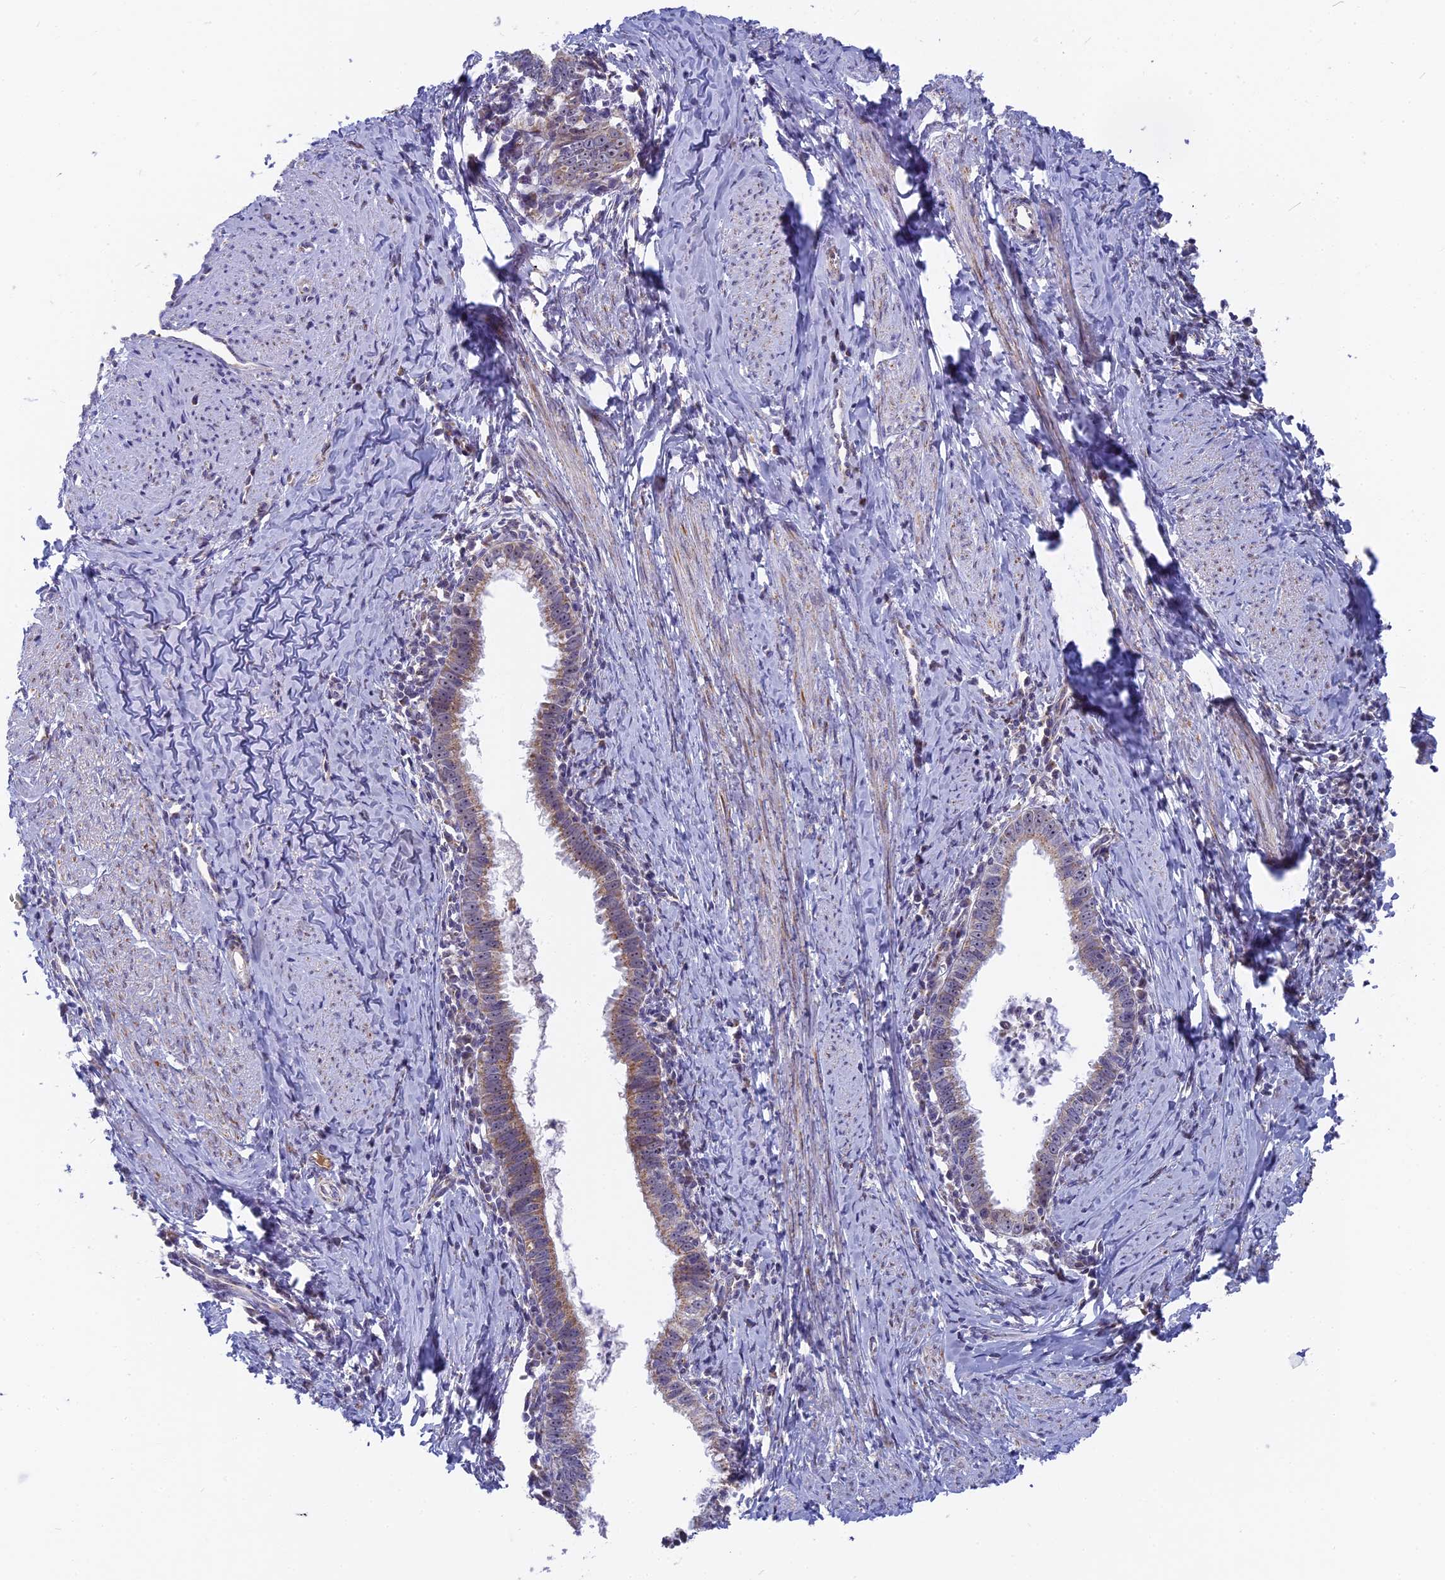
{"staining": {"intensity": "weak", "quantity": ">75%", "location": "cytoplasmic/membranous"}, "tissue": "cervical cancer", "cell_type": "Tumor cells", "image_type": "cancer", "snomed": [{"axis": "morphology", "description": "Adenocarcinoma, NOS"}, {"axis": "topography", "description": "Cervix"}], "caption": "Immunohistochemical staining of cervical adenocarcinoma displays weak cytoplasmic/membranous protein staining in about >75% of tumor cells. (DAB (3,3'-diaminobenzidine) IHC with brightfield microscopy, high magnification).", "gene": "DTWD1", "patient": {"sex": "female", "age": 36}}